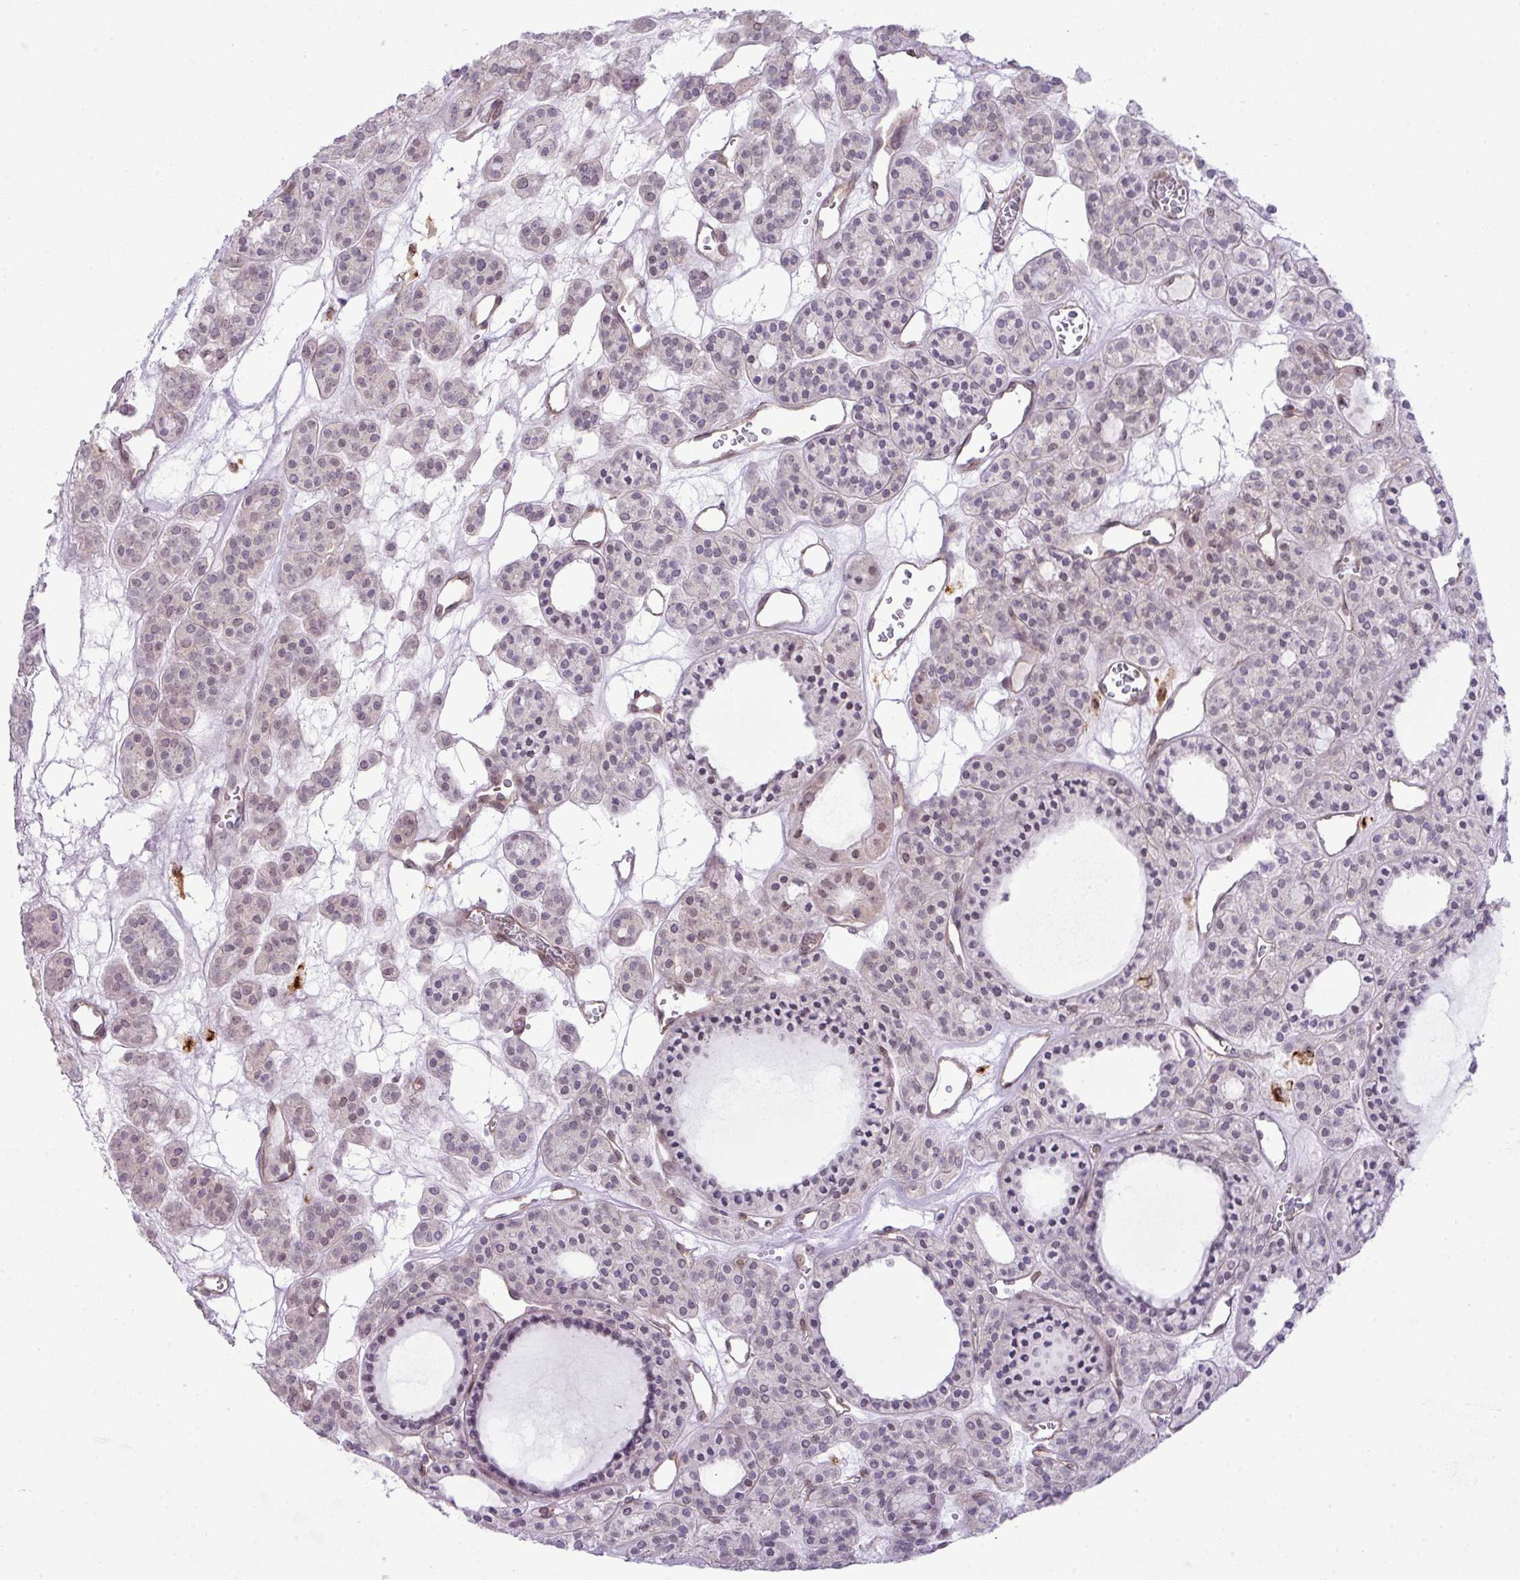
{"staining": {"intensity": "weak", "quantity": "25%-75%", "location": "nuclear"}, "tissue": "thyroid cancer", "cell_type": "Tumor cells", "image_type": "cancer", "snomed": [{"axis": "morphology", "description": "Follicular adenoma carcinoma, NOS"}, {"axis": "topography", "description": "Thyroid gland"}], "caption": "A photomicrograph of human thyroid cancer stained for a protein exhibits weak nuclear brown staining in tumor cells.", "gene": "MAK16", "patient": {"sex": "female", "age": 63}}